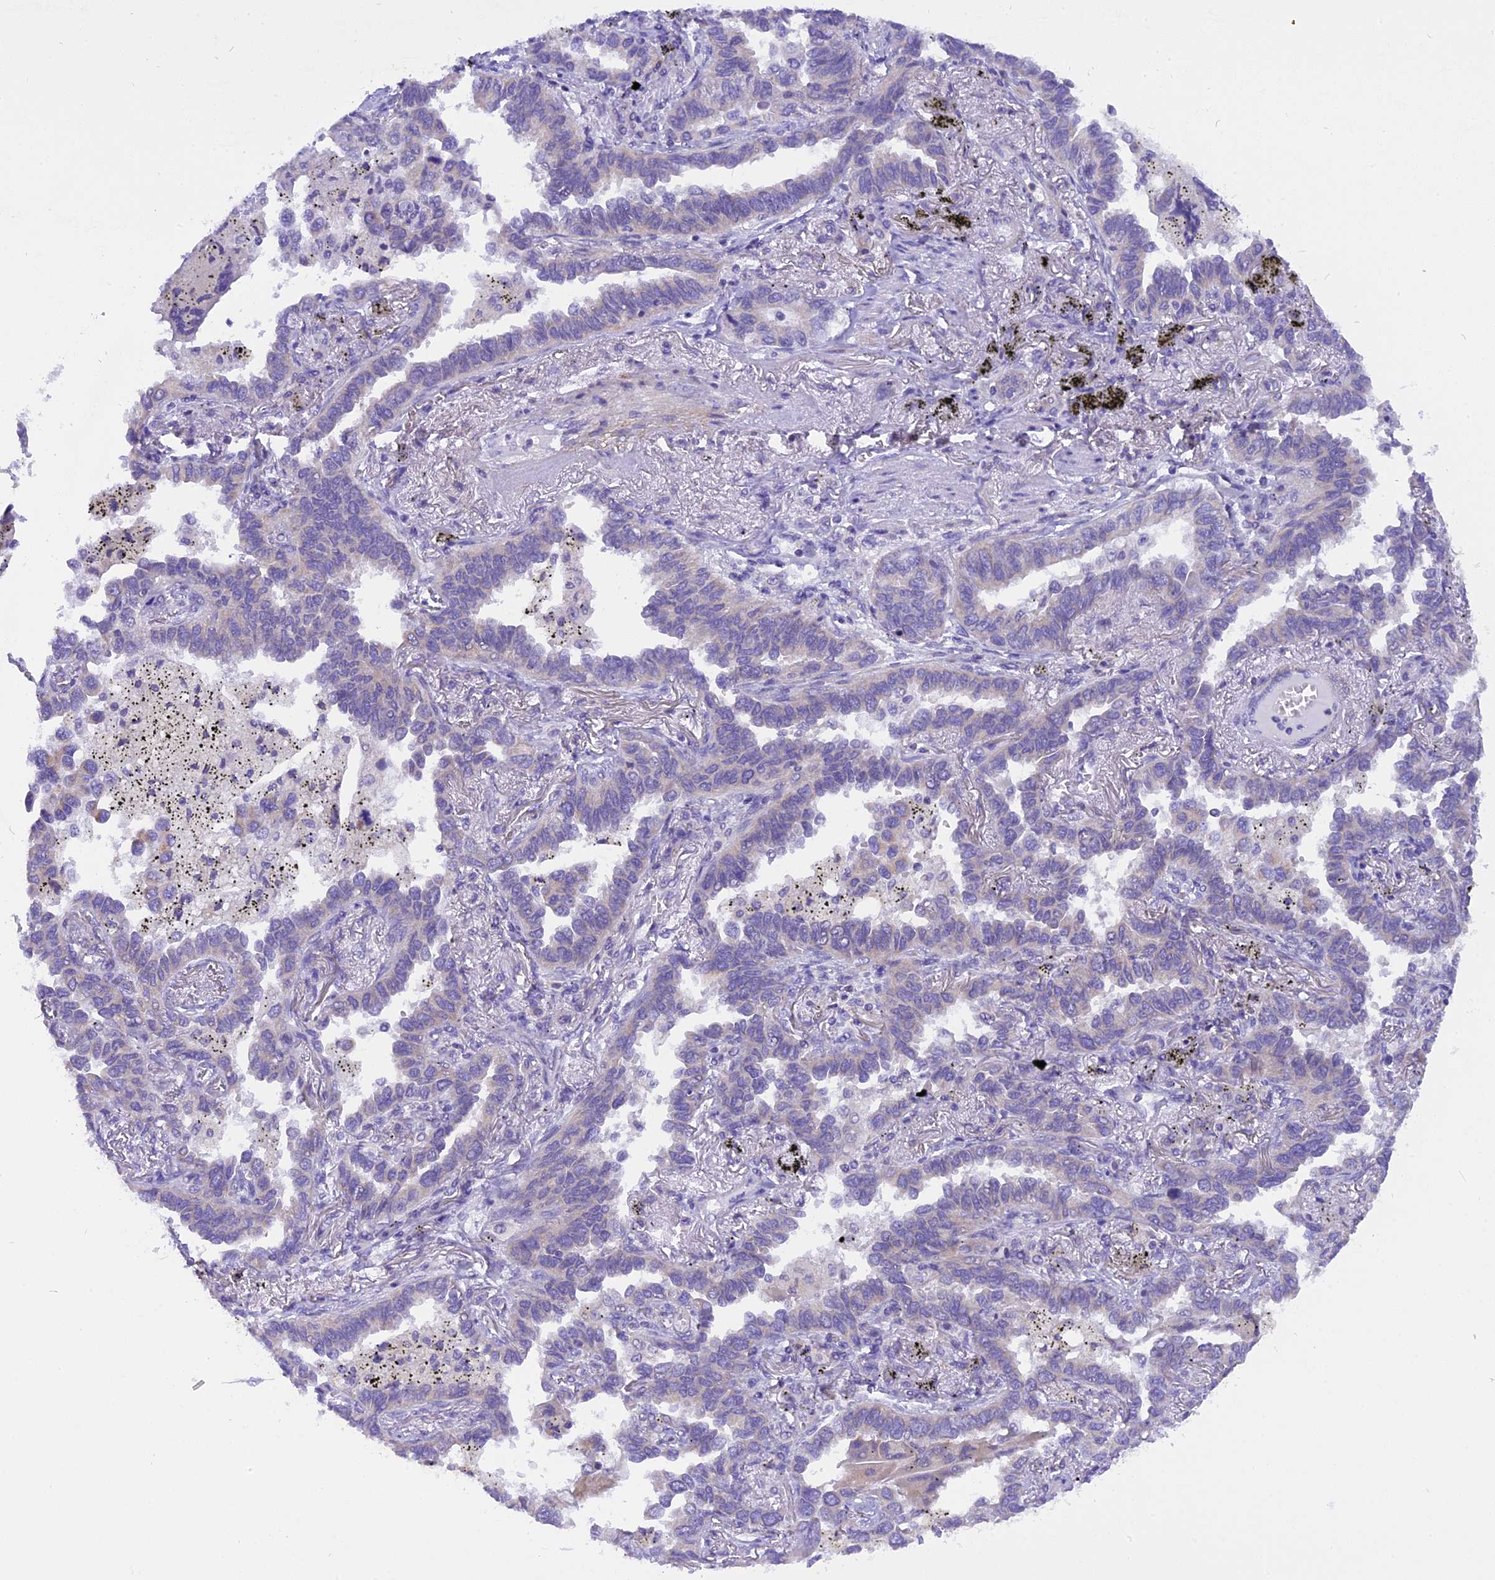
{"staining": {"intensity": "negative", "quantity": "none", "location": "none"}, "tissue": "lung cancer", "cell_type": "Tumor cells", "image_type": "cancer", "snomed": [{"axis": "morphology", "description": "Adenocarcinoma, NOS"}, {"axis": "topography", "description": "Lung"}], "caption": "Immunohistochemistry (IHC) histopathology image of human lung cancer (adenocarcinoma) stained for a protein (brown), which demonstrates no expression in tumor cells. (DAB IHC with hematoxylin counter stain).", "gene": "TRIM3", "patient": {"sex": "male", "age": 67}}